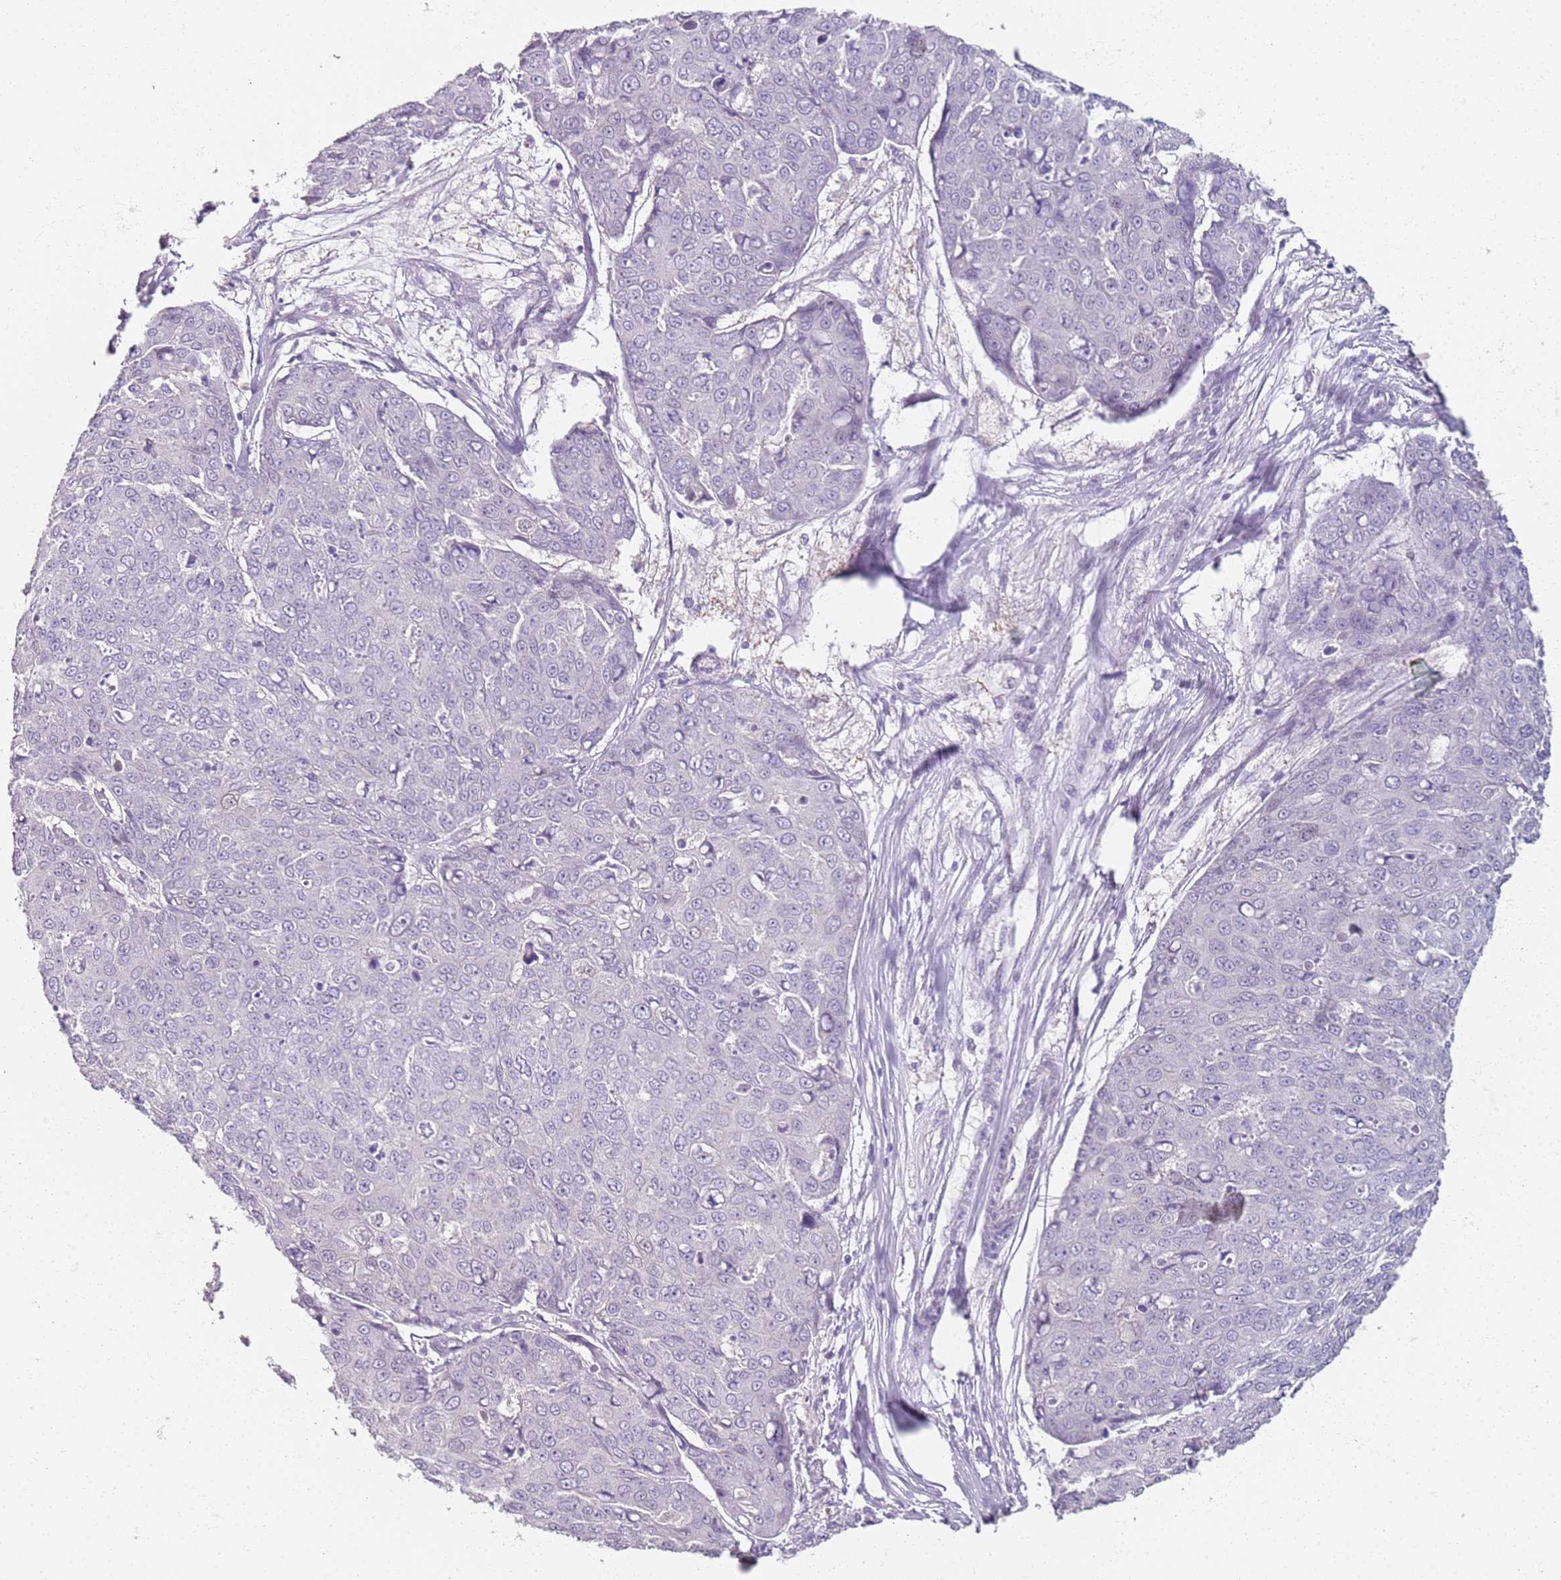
{"staining": {"intensity": "negative", "quantity": "none", "location": "none"}, "tissue": "skin cancer", "cell_type": "Tumor cells", "image_type": "cancer", "snomed": [{"axis": "morphology", "description": "Squamous cell carcinoma, NOS"}, {"axis": "topography", "description": "Skin"}], "caption": "Immunohistochemistry of human skin cancer shows no staining in tumor cells.", "gene": "CD40LG", "patient": {"sex": "male", "age": 71}}